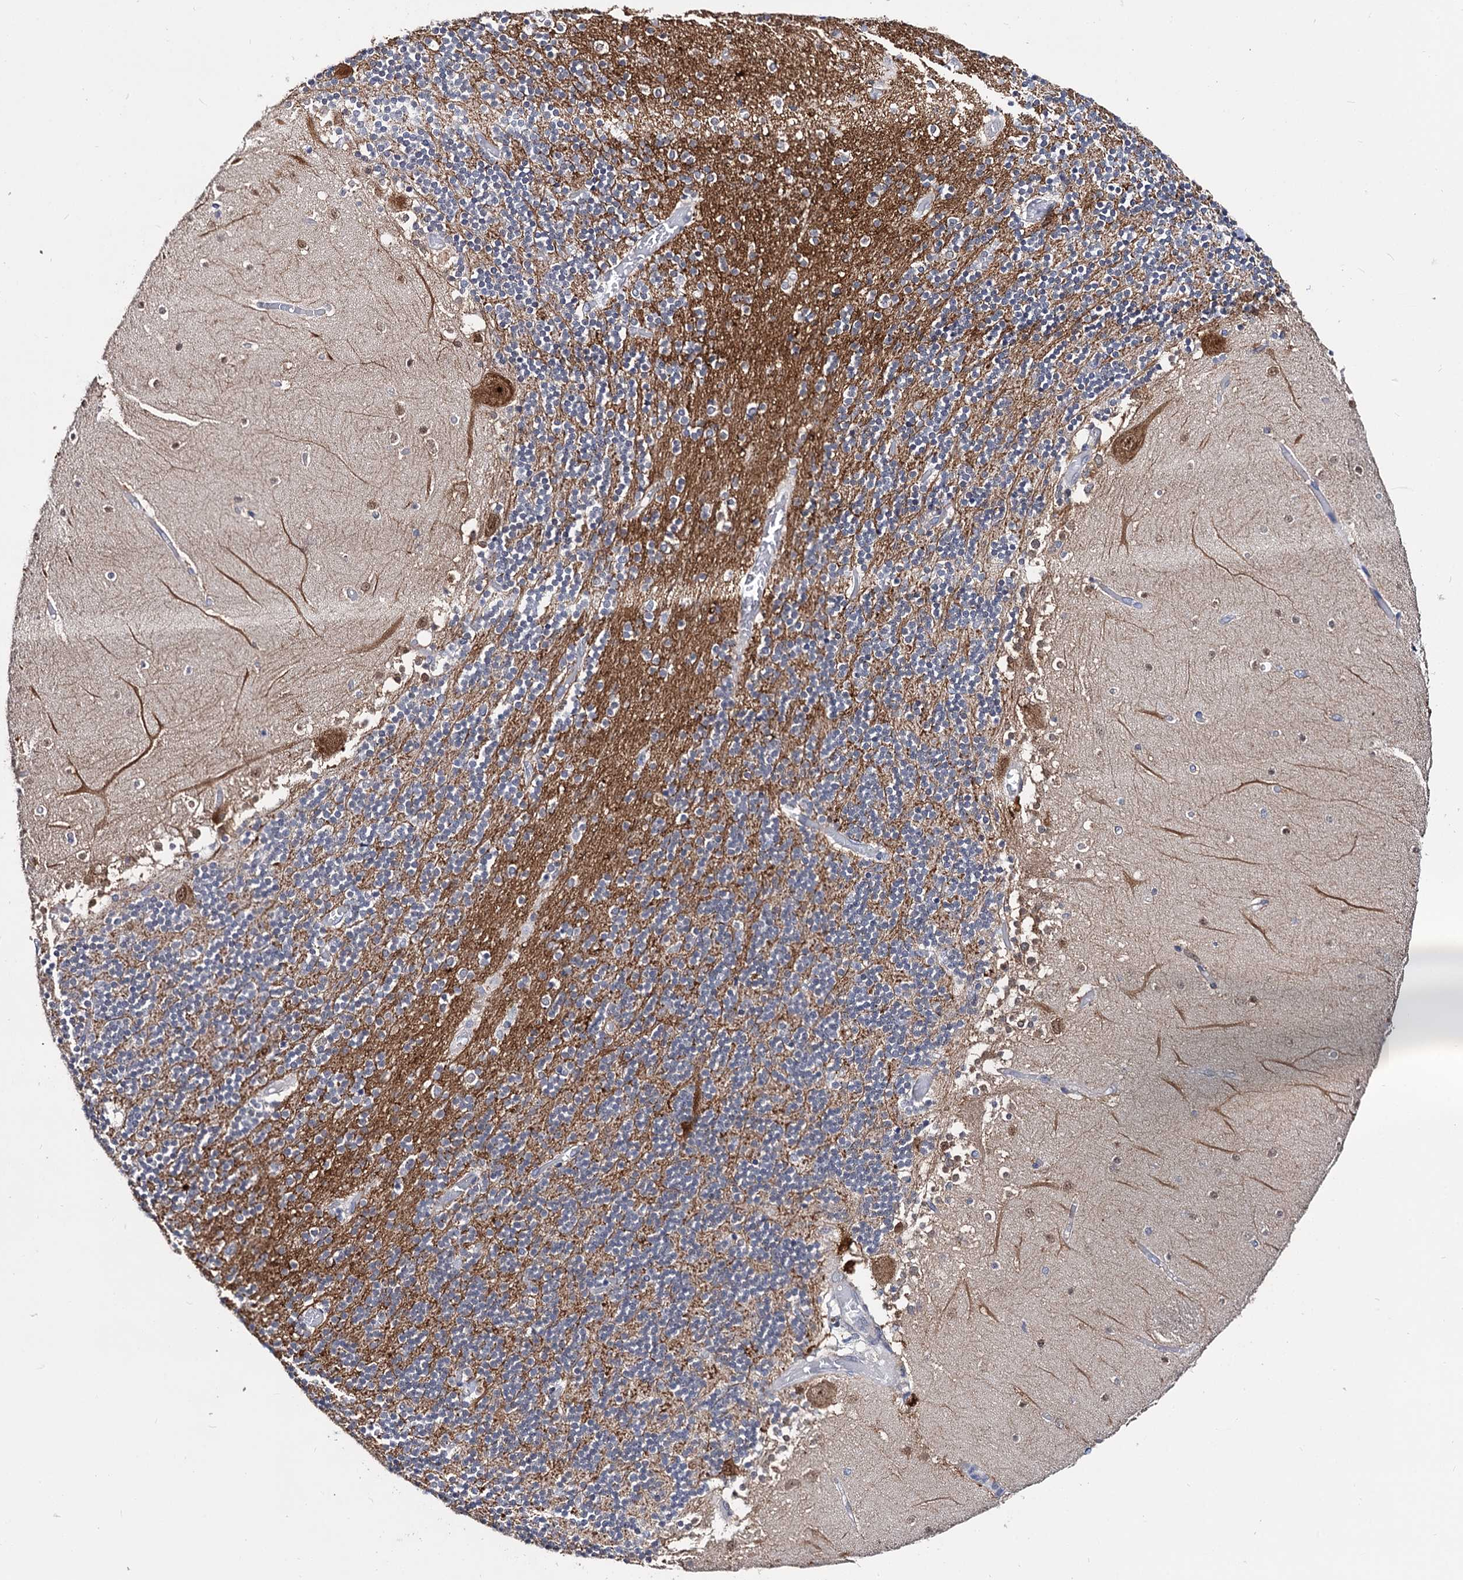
{"staining": {"intensity": "moderate", "quantity": "<25%", "location": "cytoplasmic/membranous"}, "tissue": "cerebellum", "cell_type": "Cells in granular layer", "image_type": "normal", "snomed": [{"axis": "morphology", "description": "Normal tissue, NOS"}, {"axis": "topography", "description": "Cerebellum"}], "caption": "Moderate cytoplasmic/membranous protein expression is appreciated in about <25% of cells in granular layer in cerebellum. (Brightfield microscopy of DAB IHC at high magnification).", "gene": "CAPRIN2", "patient": {"sex": "female", "age": 28}}